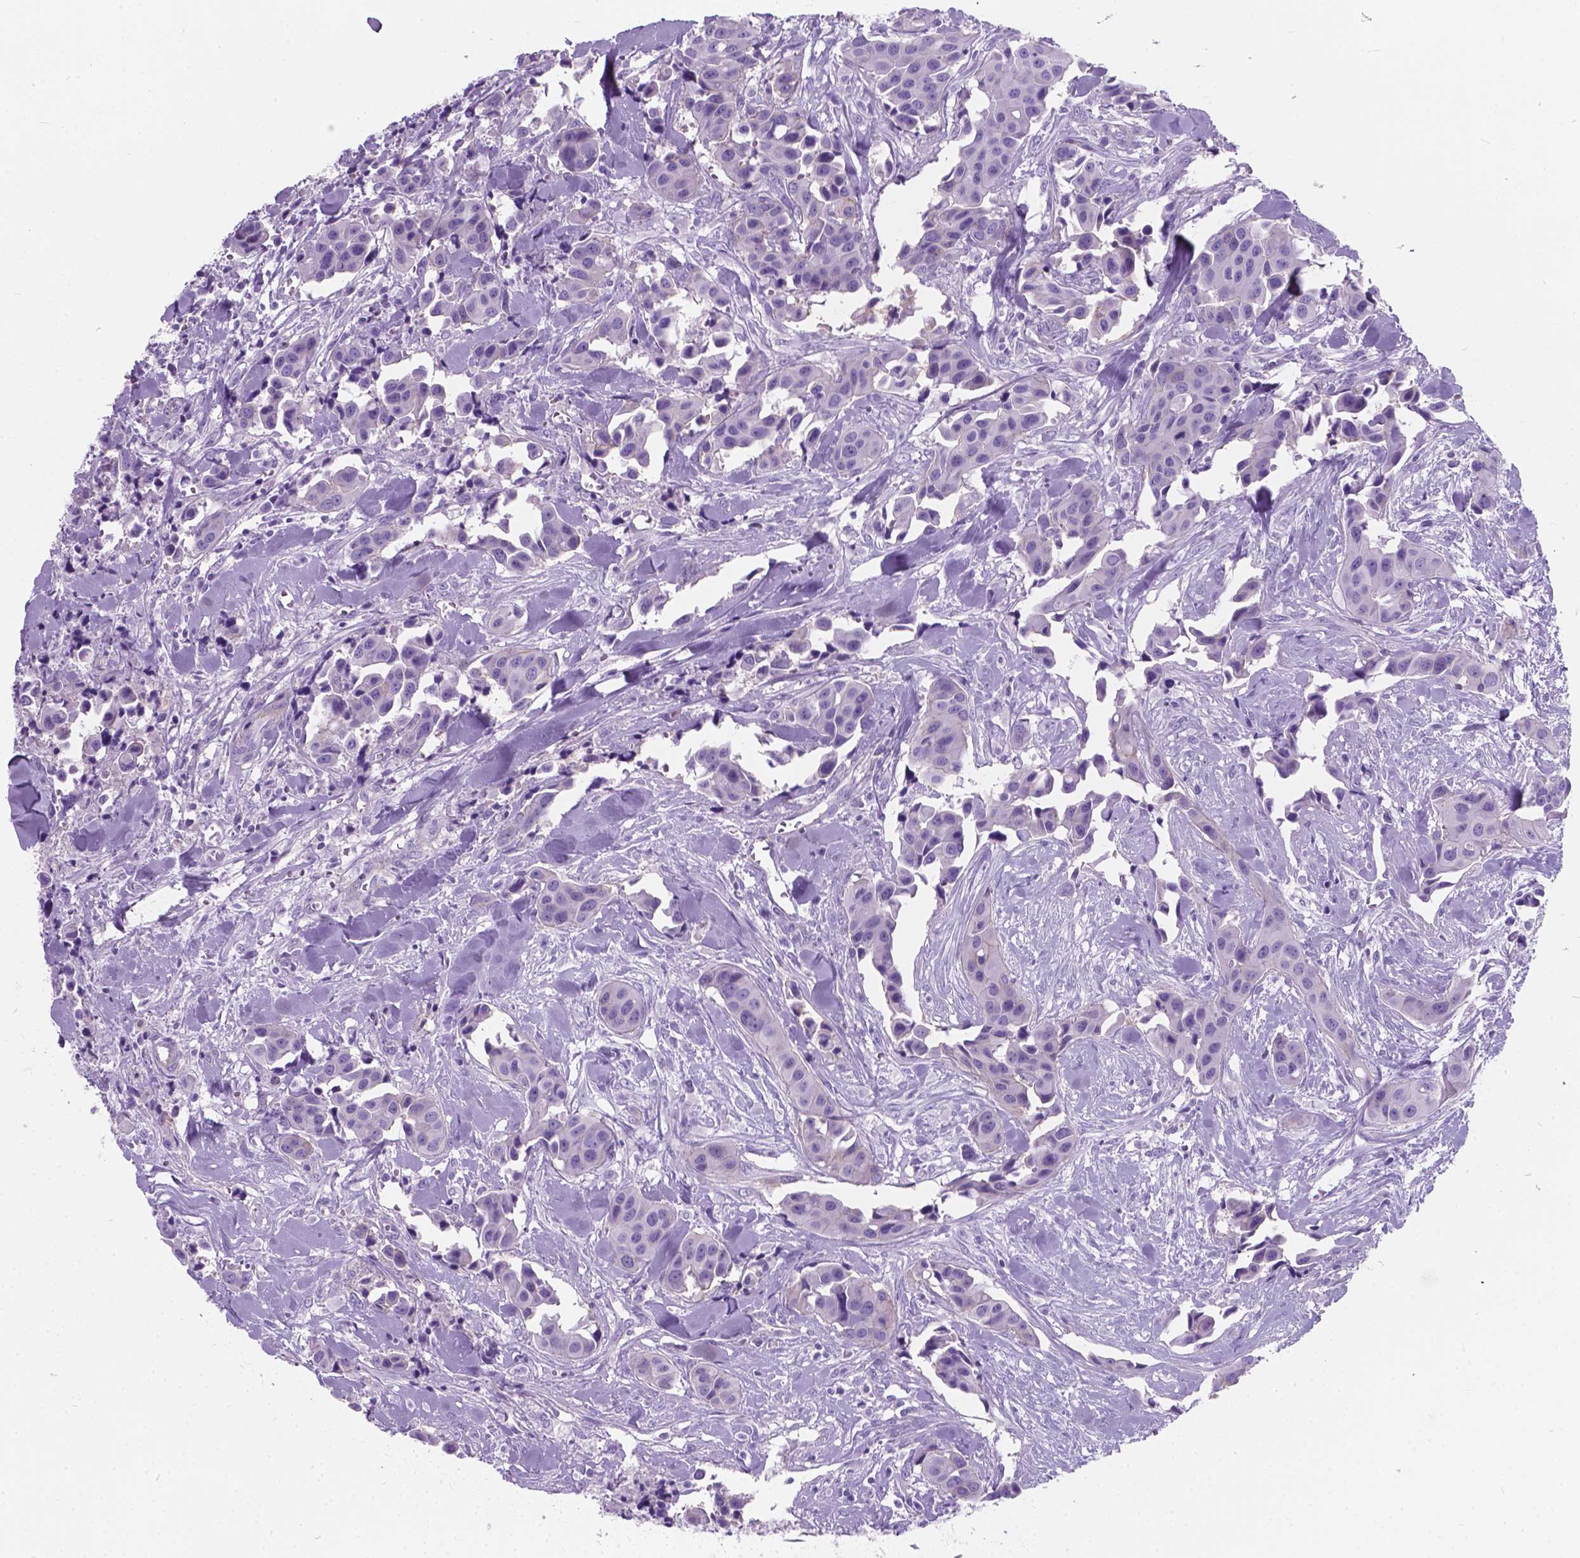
{"staining": {"intensity": "negative", "quantity": "none", "location": "none"}, "tissue": "head and neck cancer", "cell_type": "Tumor cells", "image_type": "cancer", "snomed": [{"axis": "morphology", "description": "Adenocarcinoma, NOS"}, {"axis": "topography", "description": "Head-Neck"}], "caption": "Head and neck cancer was stained to show a protein in brown. There is no significant expression in tumor cells.", "gene": "KIAA0040", "patient": {"sex": "male", "age": 76}}